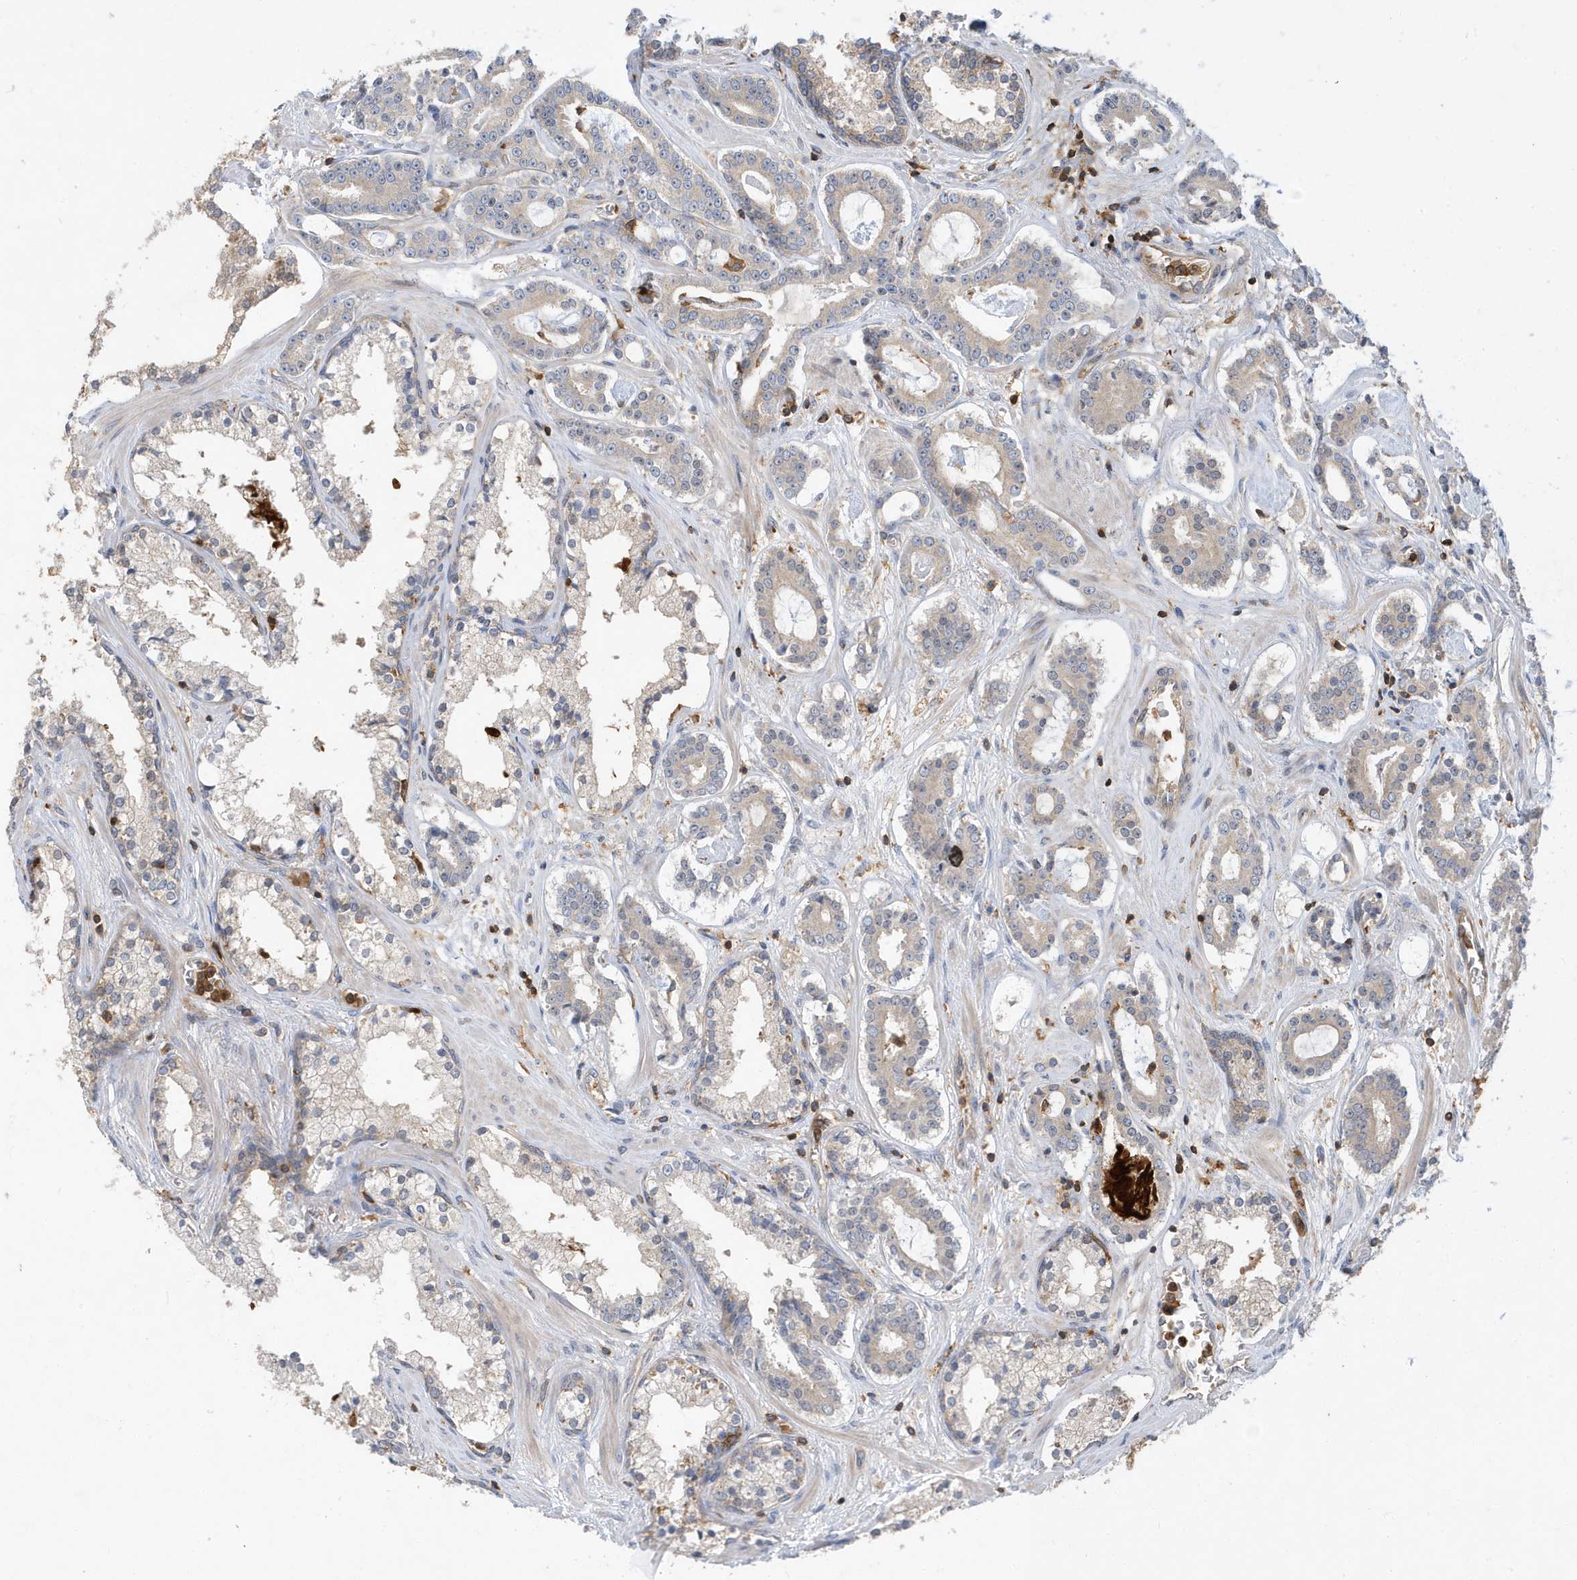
{"staining": {"intensity": "weak", "quantity": "25%-75%", "location": "cytoplasmic/membranous"}, "tissue": "prostate cancer", "cell_type": "Tumor cells", "image_type": "cancer", "snomed": [{"axis": "morphology", "description": "Adenocarcinoma, High grade"}, {"axis": "topography", "description": "Prostate"}], "caption": "A micrograph of high-grade adenocarcinoma (prostate) stained for a protein reveals weak cytoplasmic/membranous brown staining in tumor cells.", "gene": "LAPTM4A", "patient": {"sex": "male", "age": 58}}